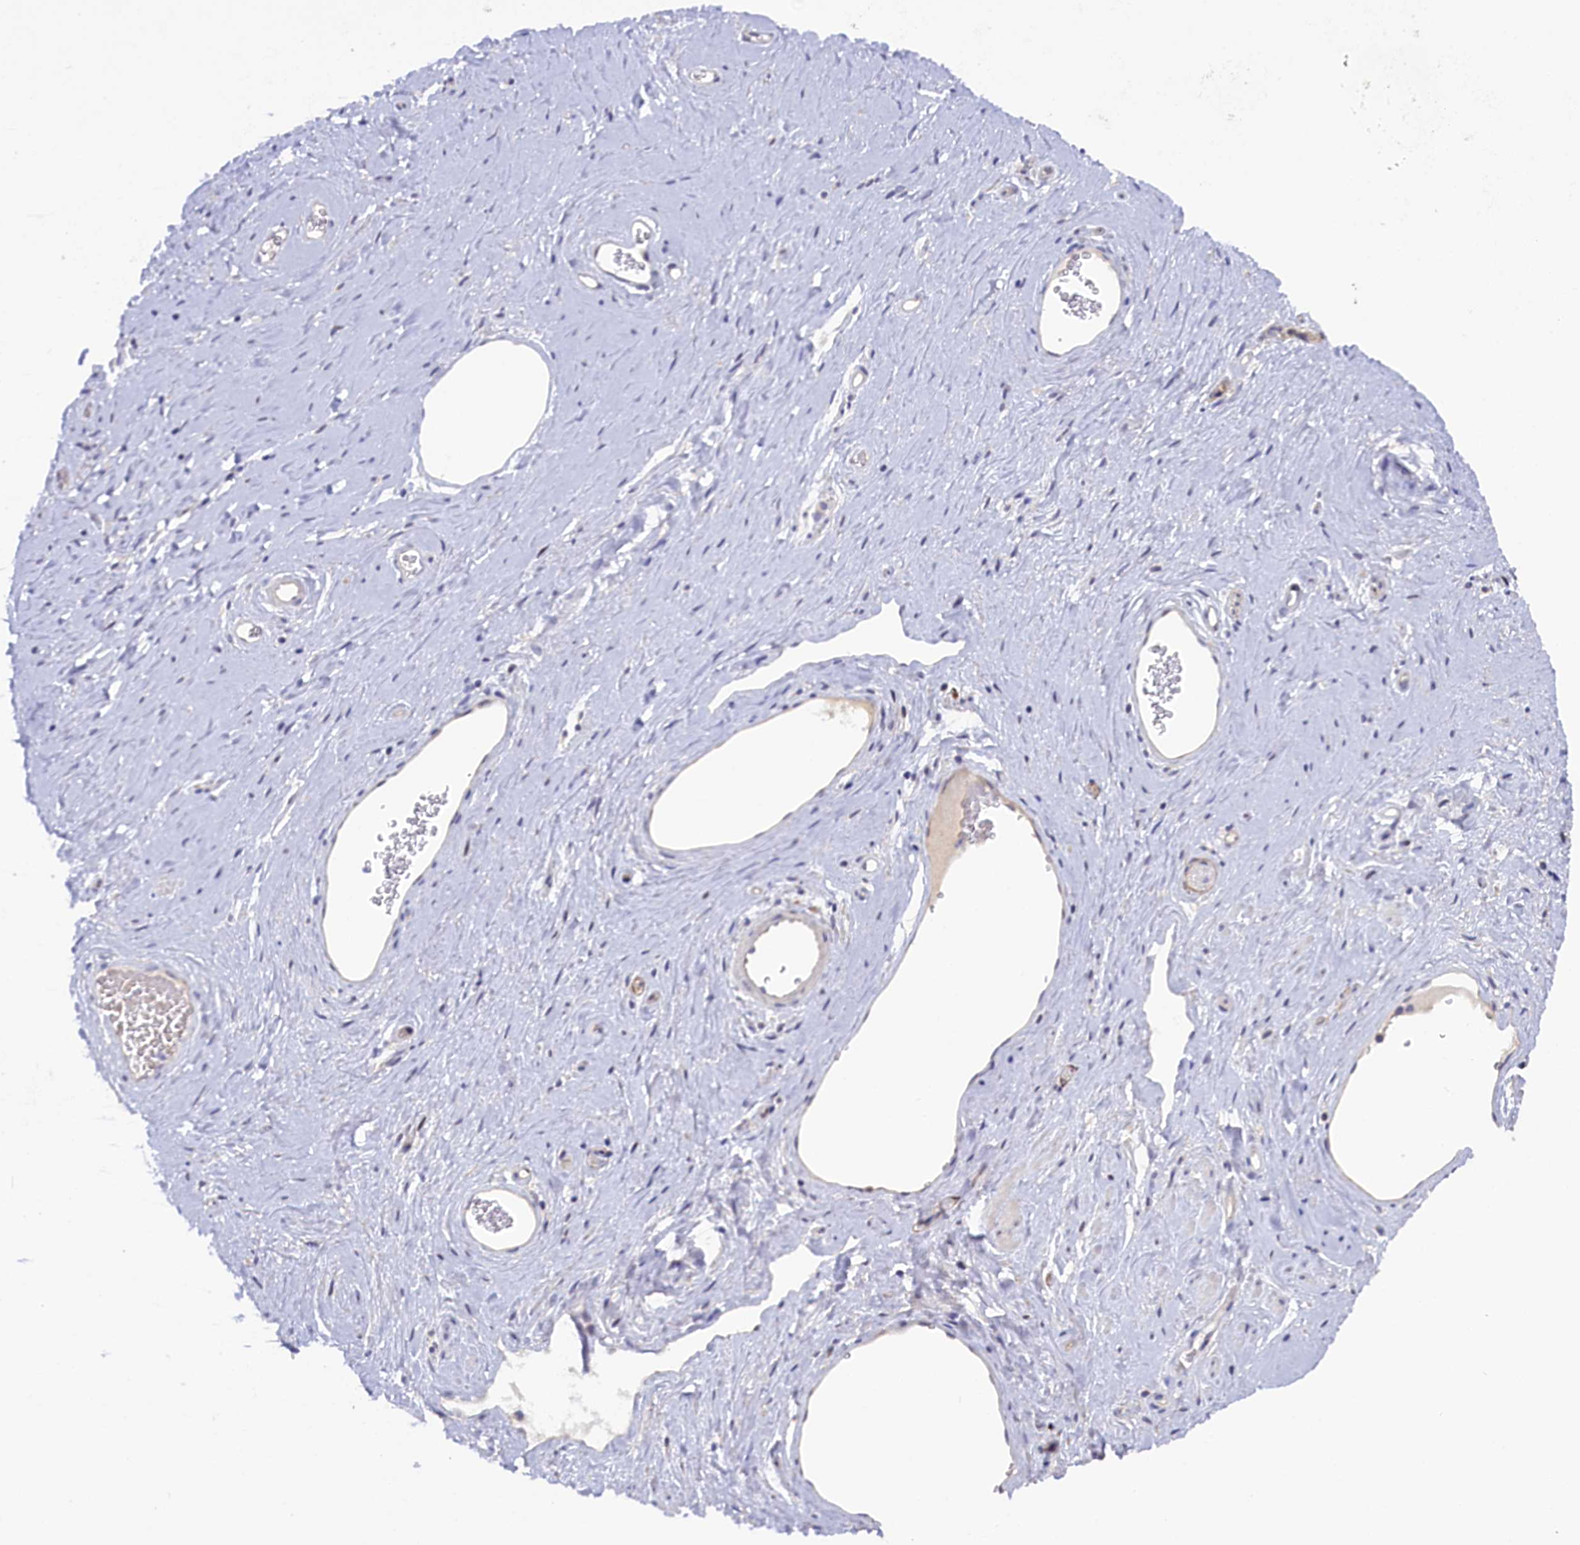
{"staining": {"intensity": "moderate", "quantity": "25%-75%", "location": "cytoplasmic/membranous"}, "tissue": "soft tissue", "cell_type": "Chondrocytes", "image_type": "normal", "snomed": [{"axis": "morphology", "description": "Normal tissue, NOS"}, {"axis": "morphology", "description": "Adenocarcinoma, NOS"}, {"axis": "topography", "description": "Rectum"}, {"axis": "topography", "description": "Vagina"}, {"axis": "topography", "description": "Peripheral nerve tissue"}], "caption": "Immunohistochemical staining of benign human soft tissue displays moderate cytoplasmic/membranous protein staining in about 25%-75% of chondrocytes. Ihc stains the protein in brown and the nuclei are stained blue.", "gene": "HYKK", "patient": {"sex": "female", "age": 71}}